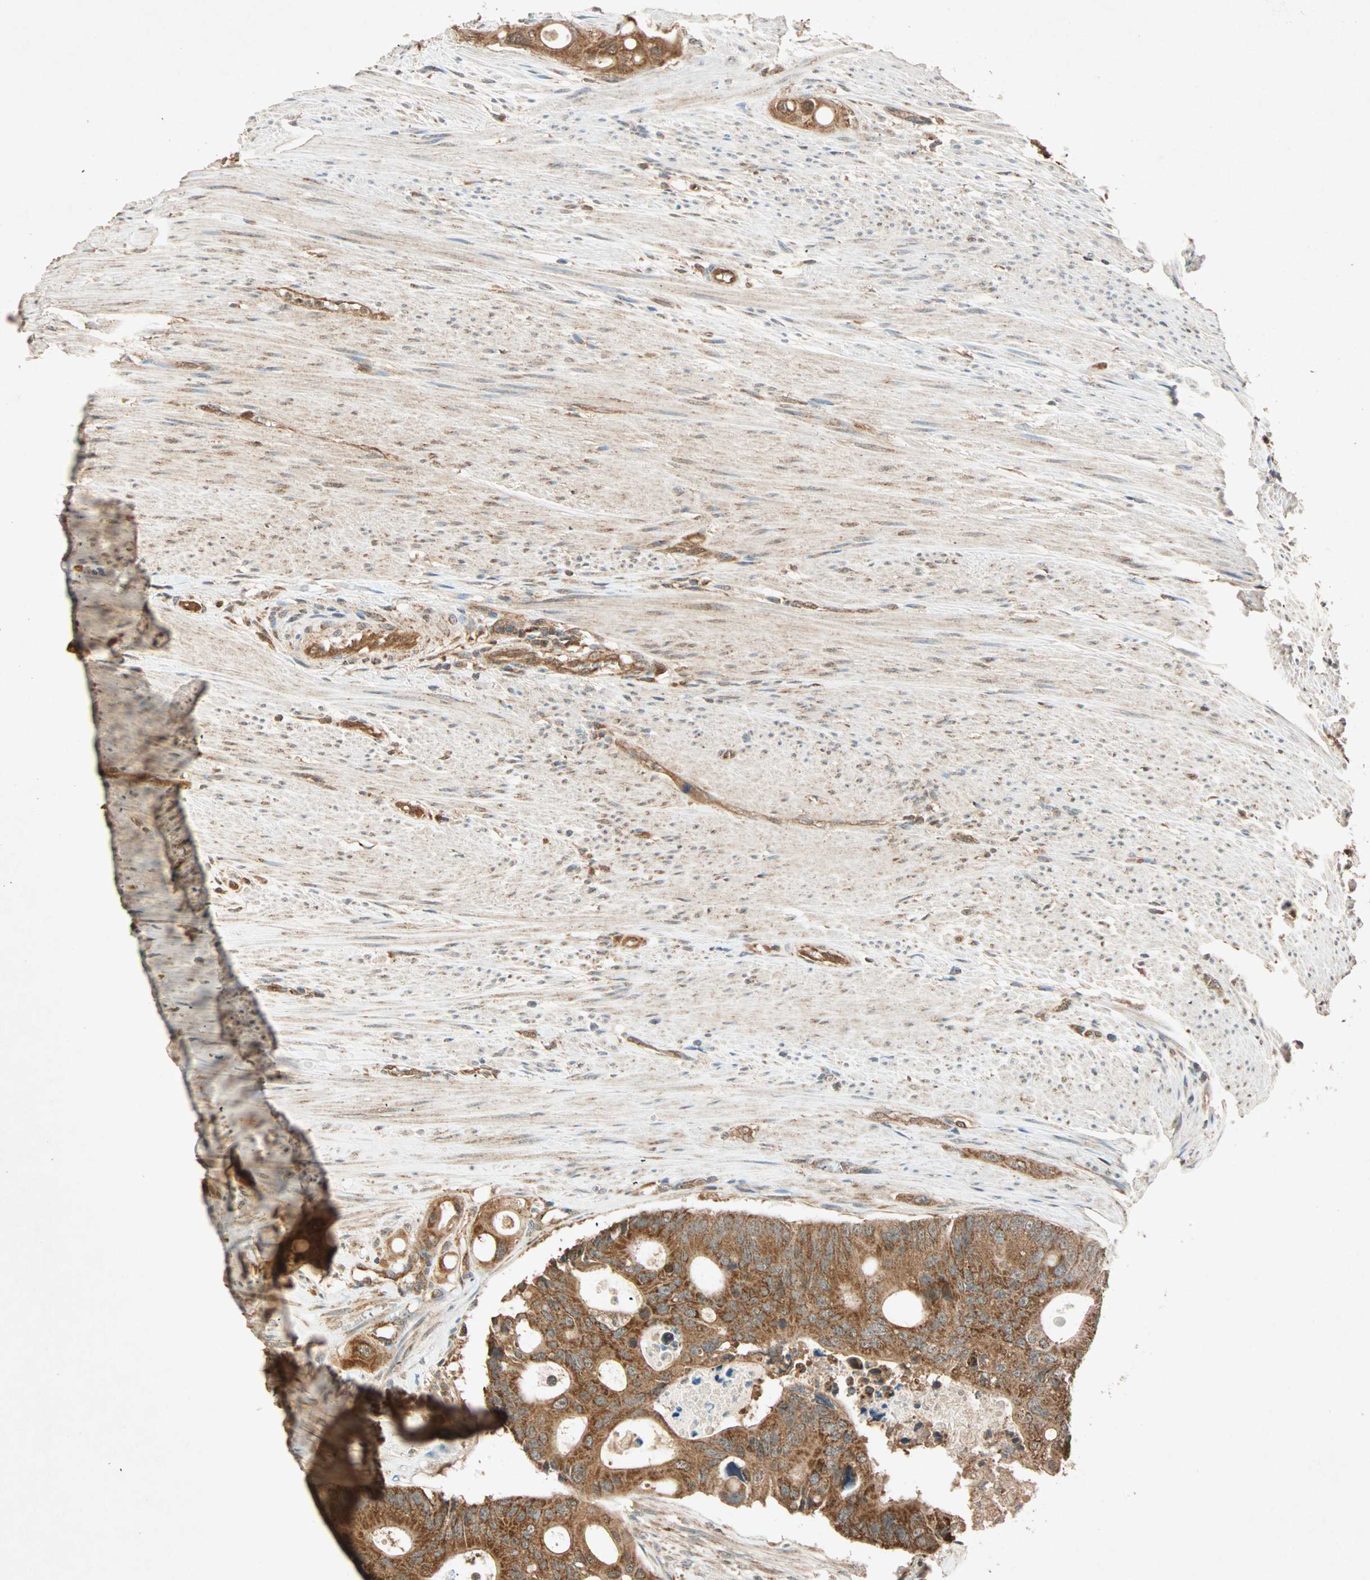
{"staining": {"intensity": "strong", "quantity": ">75%", "location": "cytoplasmic/membranous"}, "tissue": "colorectal cancer", "cell_type": "Tumor cells", "image_type": "cancer", "snomed": [{"axis": "morphology", "description": "Adenocarcinoma, NOS"}, {"axis": "topography", "description": "Colon"}], "caption": "Colorectal adenocarcinoma was stained to show a protein in brown. There is high levels of strong cytoplasmic/membranous positivity in about >75% of tumor cells.", "gene": "MAPK1", "patient": {"sex": "female", "age": 57}}